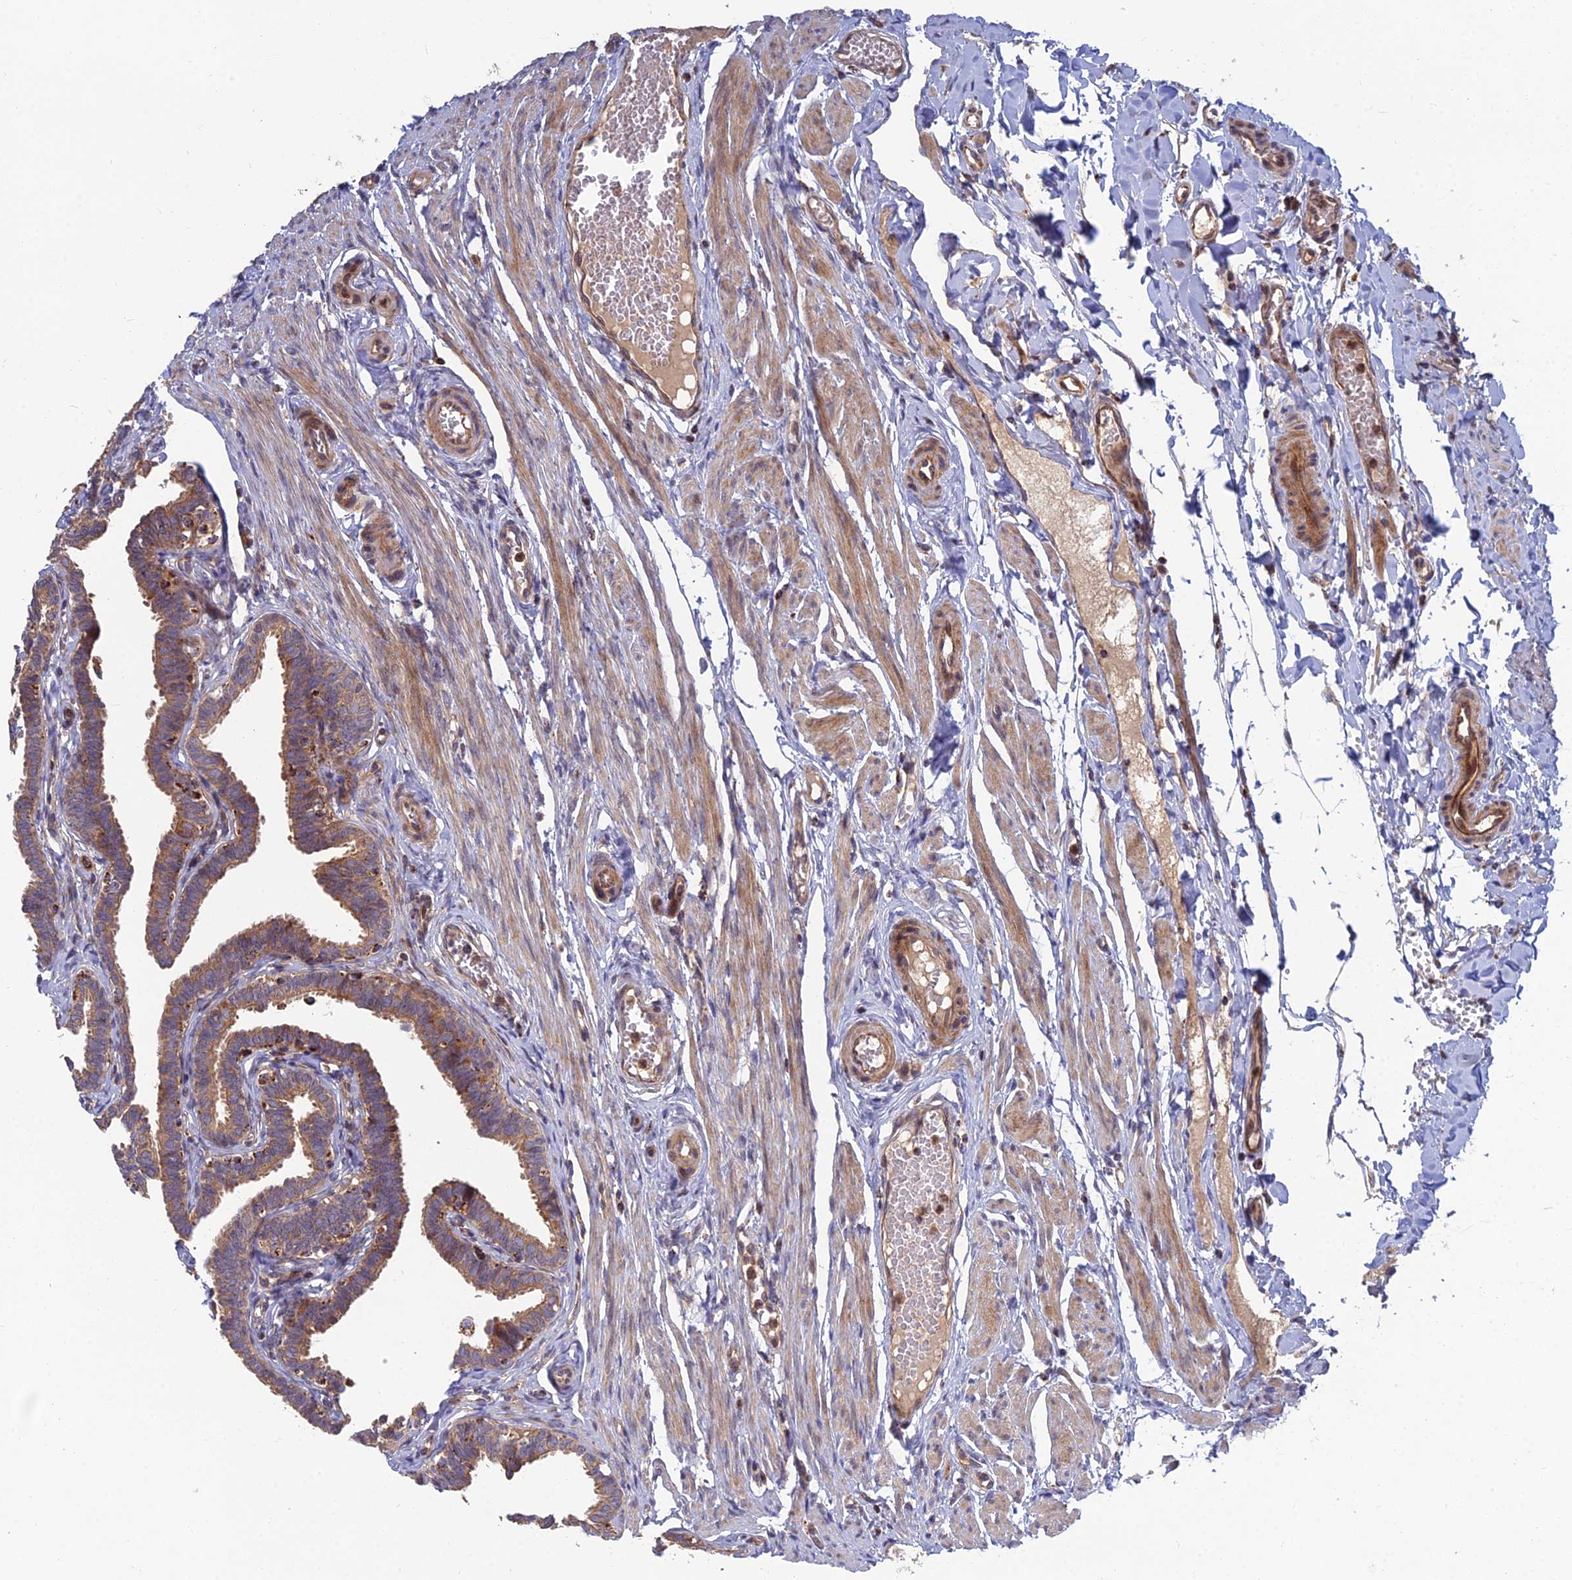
{"staining": {"intensity": "moderate", "quantity": ">75%", "location": "cytoplasmic/membranous"}, "tissue": "fallopian tube", "cell_type": "Glandular cells", "image_type": "normal", "snomed": [{"axis": "morphology", "description": "Normal tissue, NOS"}, {"axis": "topography", "description": "Fallopian tube"}, {"axis": "topography", "description": "Ovary"}], "caption": "Fallopian tube stained with DAB immunohistochemistry (IHC) reveals medium levels of moderate cytoplasmic/membranous staining in approximately >75% of glandular cells.", "gene": "RIC8B", "patient": {"sex": "female", "age": 23}}